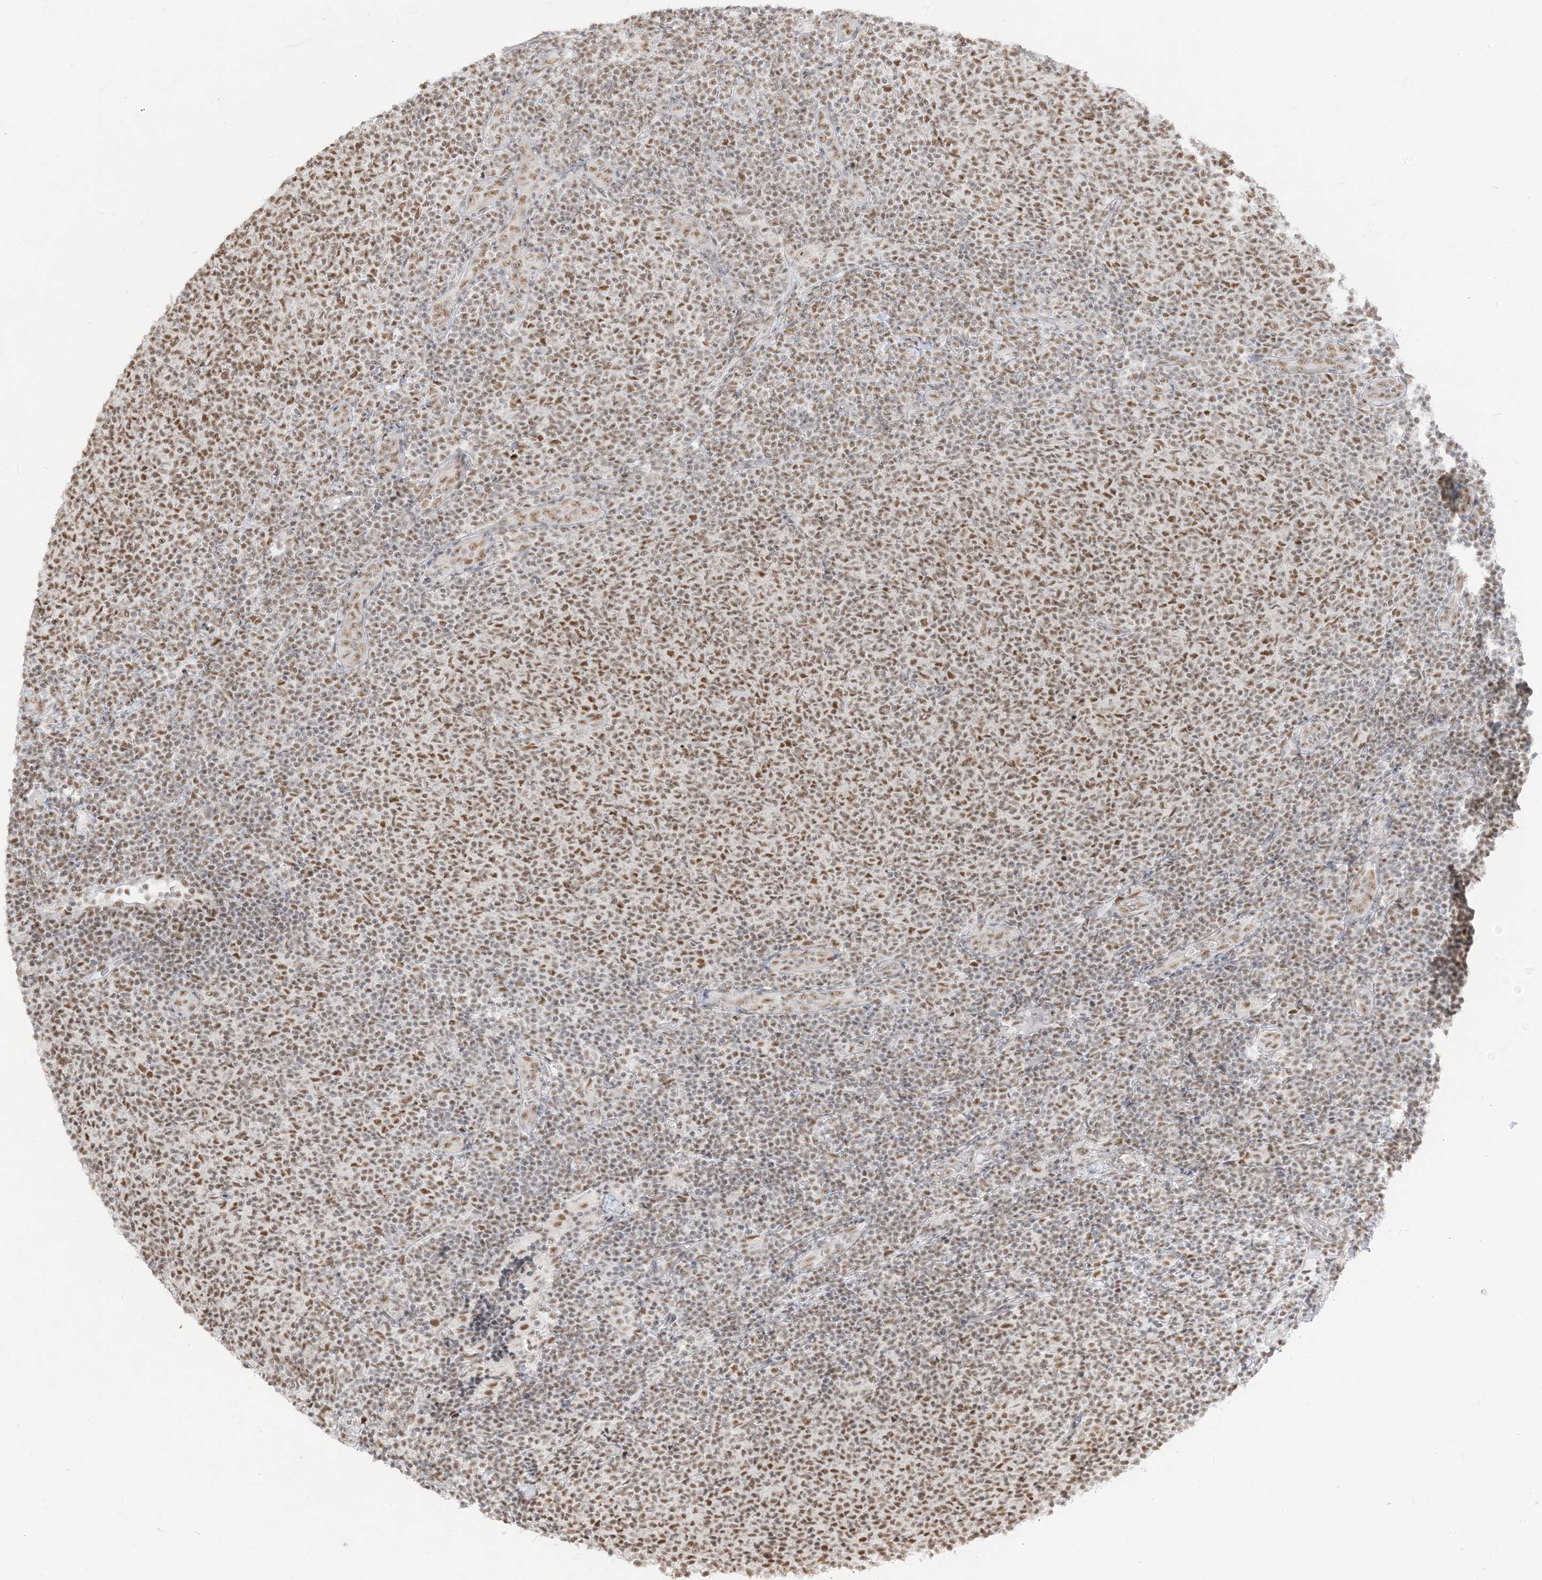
{"staining": {"intensity": "moderate", "quantity": ">75%", "location": "nuclear"}, "tissue": "lymphoma", "cell_type": "Tumor cells", "image_type": "cancer", "snomed": [{"axis": "morphology", "description": "Malignant lymphoma, non-Hodgkin's type, Low grade"}, {"axis": "topography", "description": "Lymph node"}], "caption": "Immunohistochemistry of lymphoma exhibits medium levels of moderate nuclear positivity in about >75% of tumor cells.", "gene": "ARGLU1", "patient": {"sex": "male", "age": 66}}